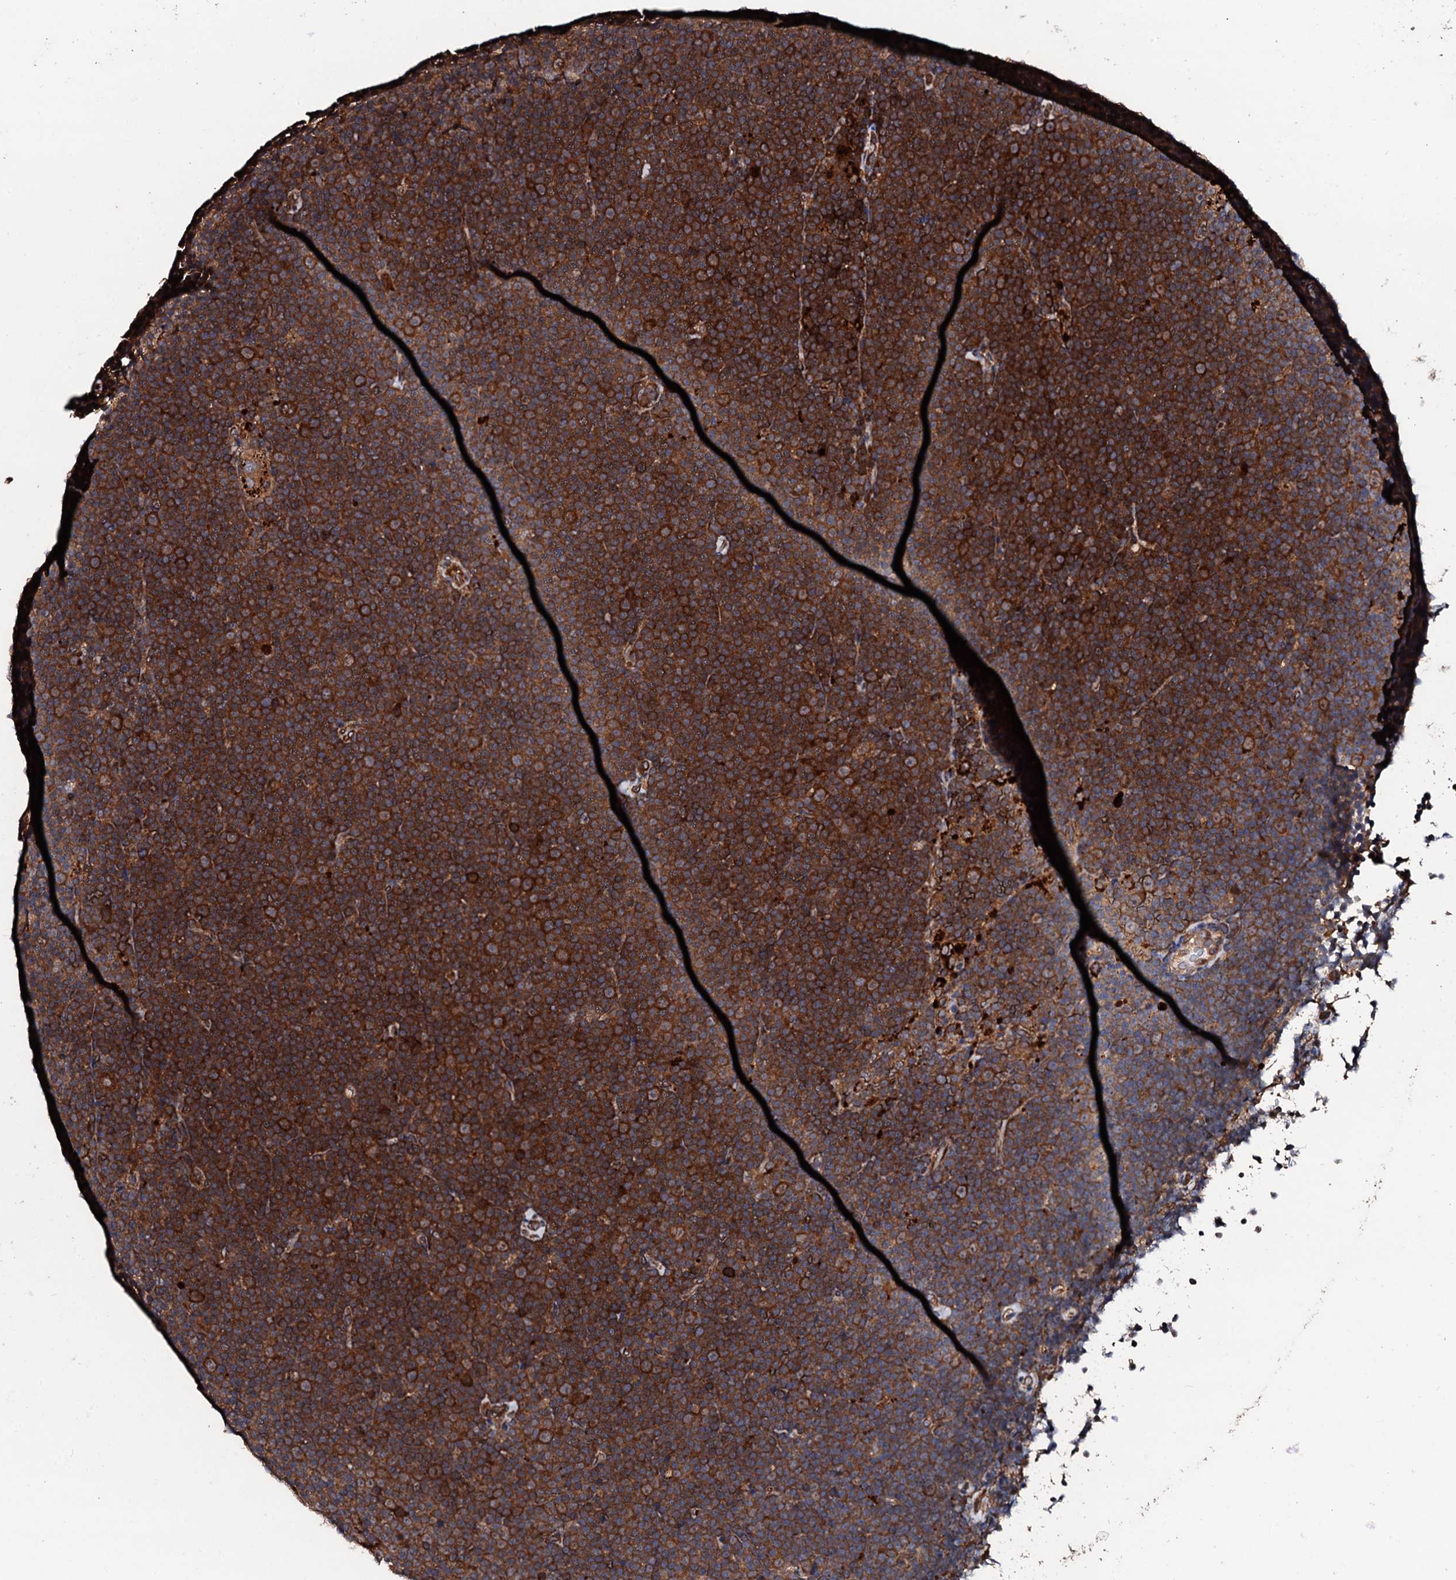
{"staining": {"intensity": "strong", "quantity": ">75%", "location": "cytoplasmic/membranous"}, "tissue": "lymphoma", "cell_type": "Tumor cells", "image_type": "cancer", "snomed": [{"axis": "morphology", "description": "Malignant lymphoma, non-Hodgkin's type, Low grade"}, {"axis": "topography", "description": "Lymph node"}], "caption": "Immunohistochemical staining of lymphoma reveals high levels of strong cytoplasmic/membranous protein positivity in about >75% of tumor cells.", "gene": "CKAP5", "patient": {"sex": "female", "age": 67}}